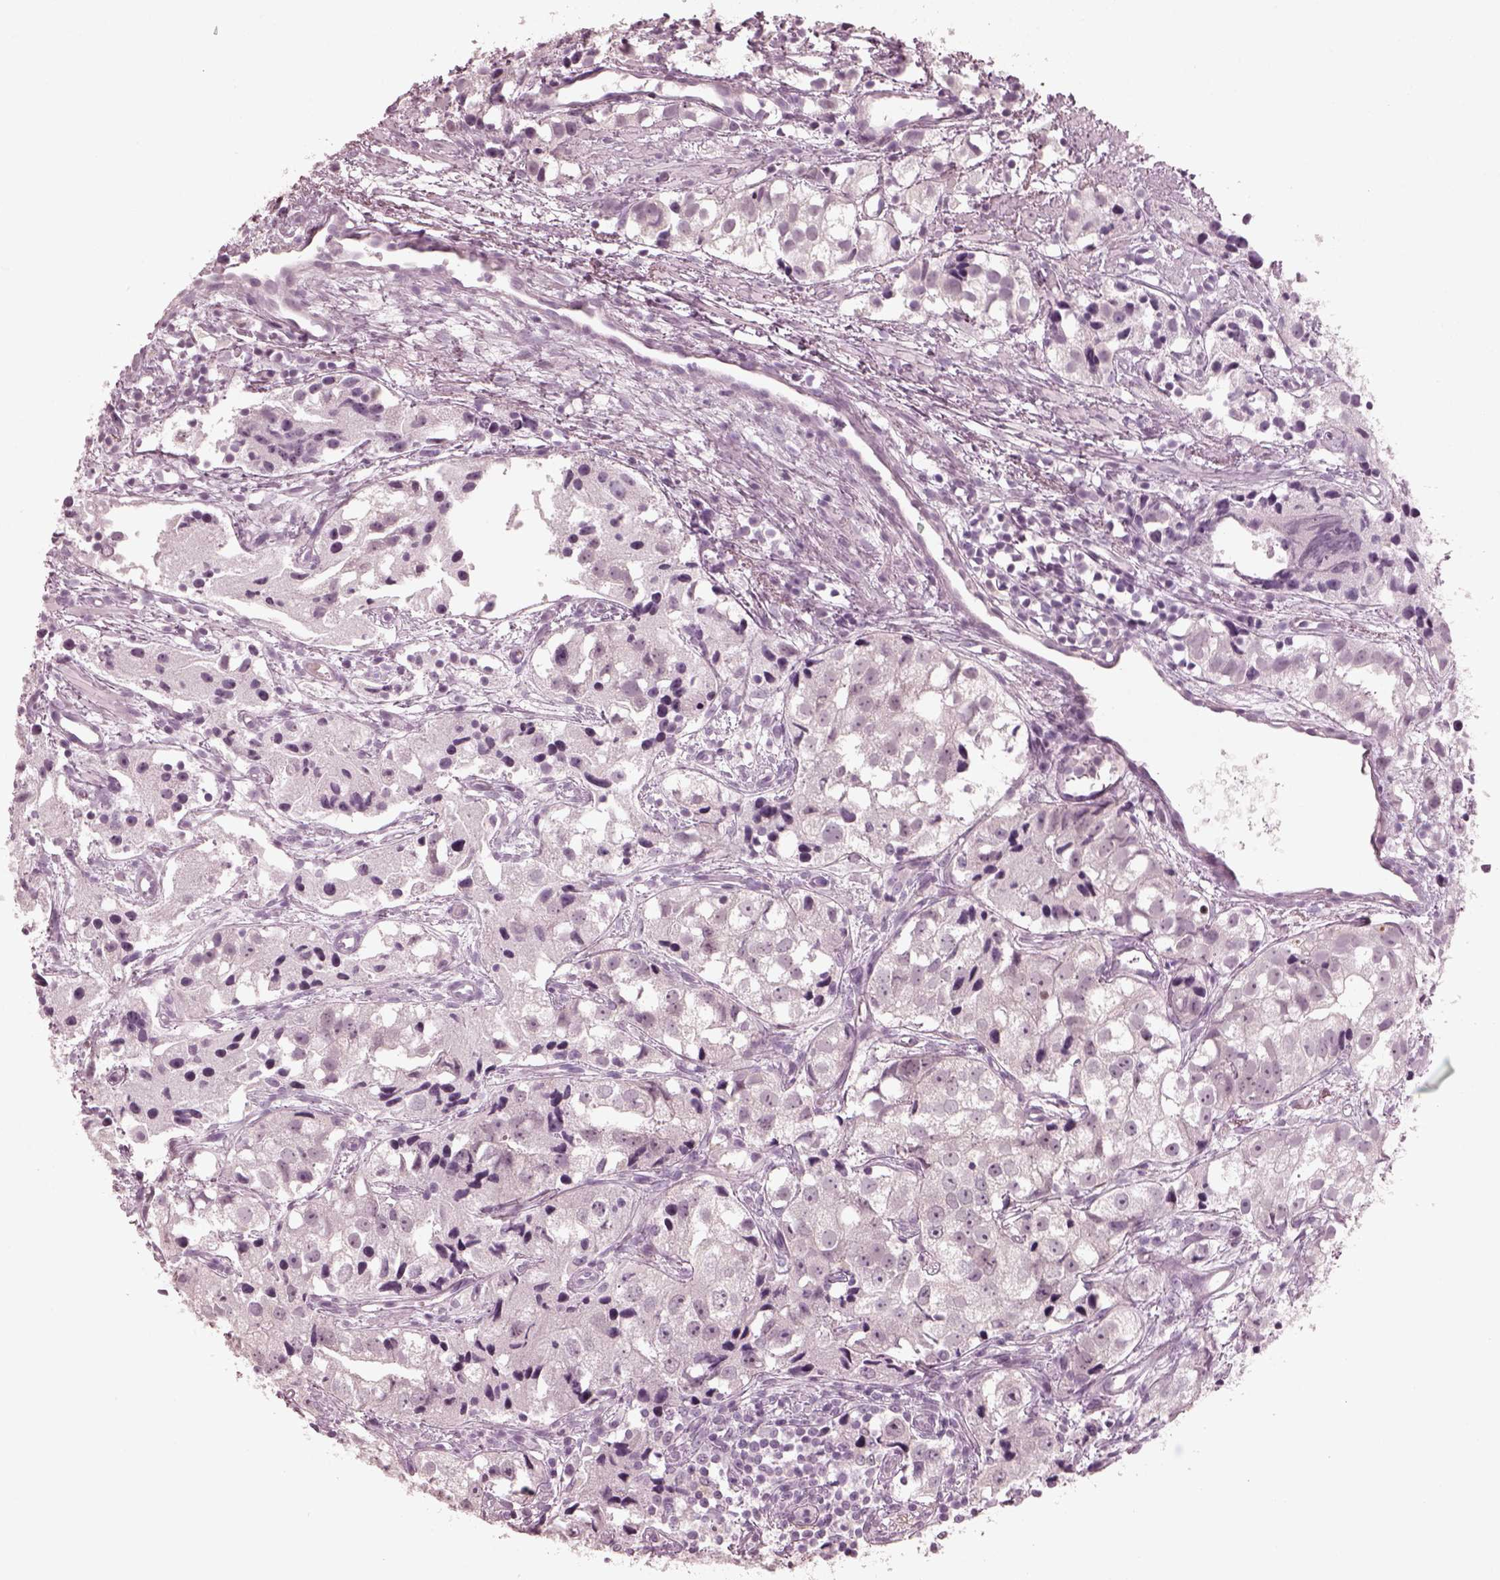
{"staining": {"intensity": "negative", "quantity": "none", "location": "none"}, "tissue": "prostate cancer", "cell_type": "Tumor cells", "image_type": "cancer", "snomed": [{"axis": "morphology", "description": "Adenocarcinoma, High grade"}, {"axis": "topography", "description": "Prostate"}], "caption": "Tumor cells are negative for protein expression in human prostate cancer (high-grade adenocarcinoma). (DAB (3,3'-diaminobenzidine) IHC visualized using brightfield microscopy, high magnification).", "gene": "C2orf81", "patient": {"sex": "male", "age": 68}}